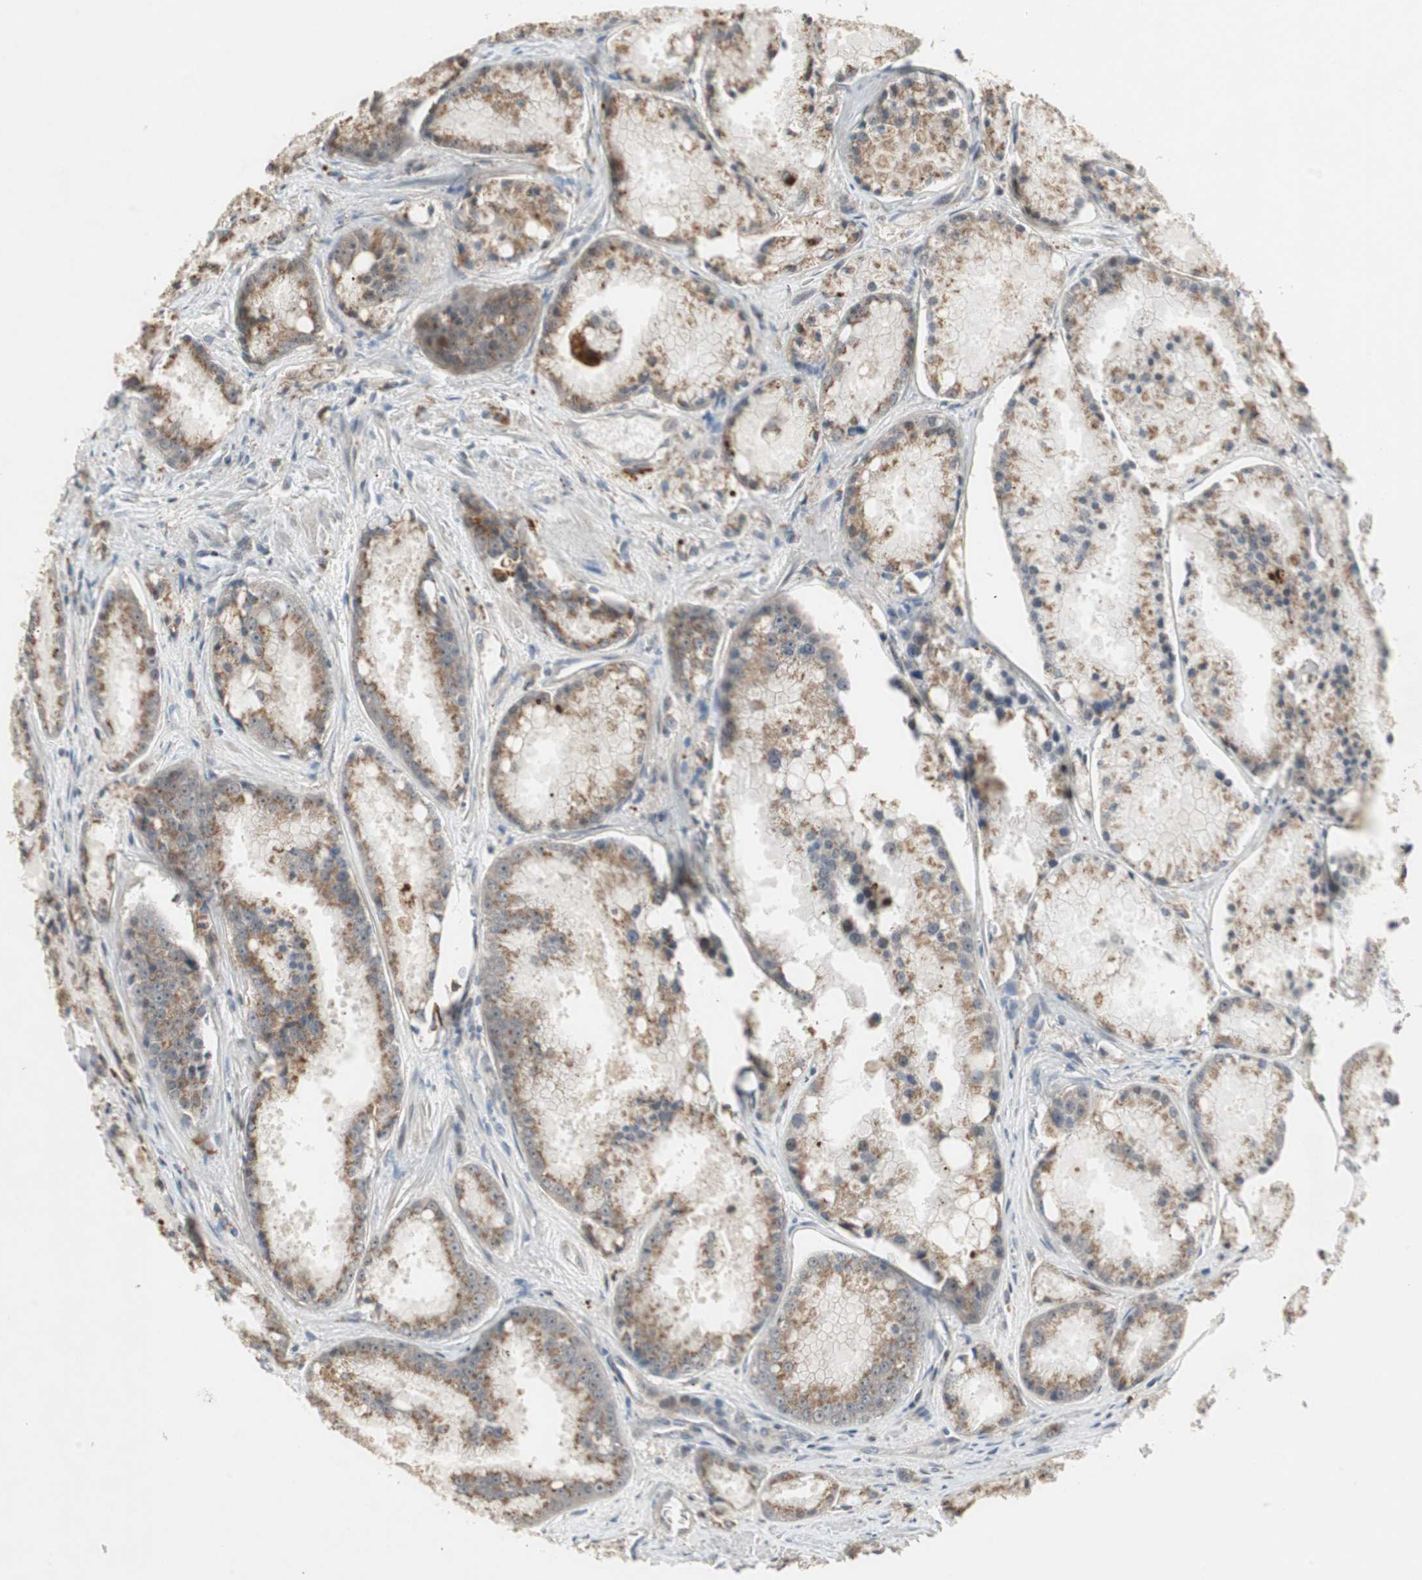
{"staining": {"intensity": "moderate", "quantity": ">75%", "location": "cytoplasmic/membranous"}, "tissue": "prostate cancer", "cell_type": "Tumor cells", "image_type": "cancer", "snomed": [{"axis": "morphology", "description": "Adenocarcinoma, Low grade"}, {"axis": "topography", "description": "Prostate"}], "caption": "A brown stain labels moderate cytoplasmic/membranous positivity of a protein in human prostate adenocarcinoma (low-grade) tumor cells.", "gene": "SNX4", "patient": {"sex": "male", "age": 64}}